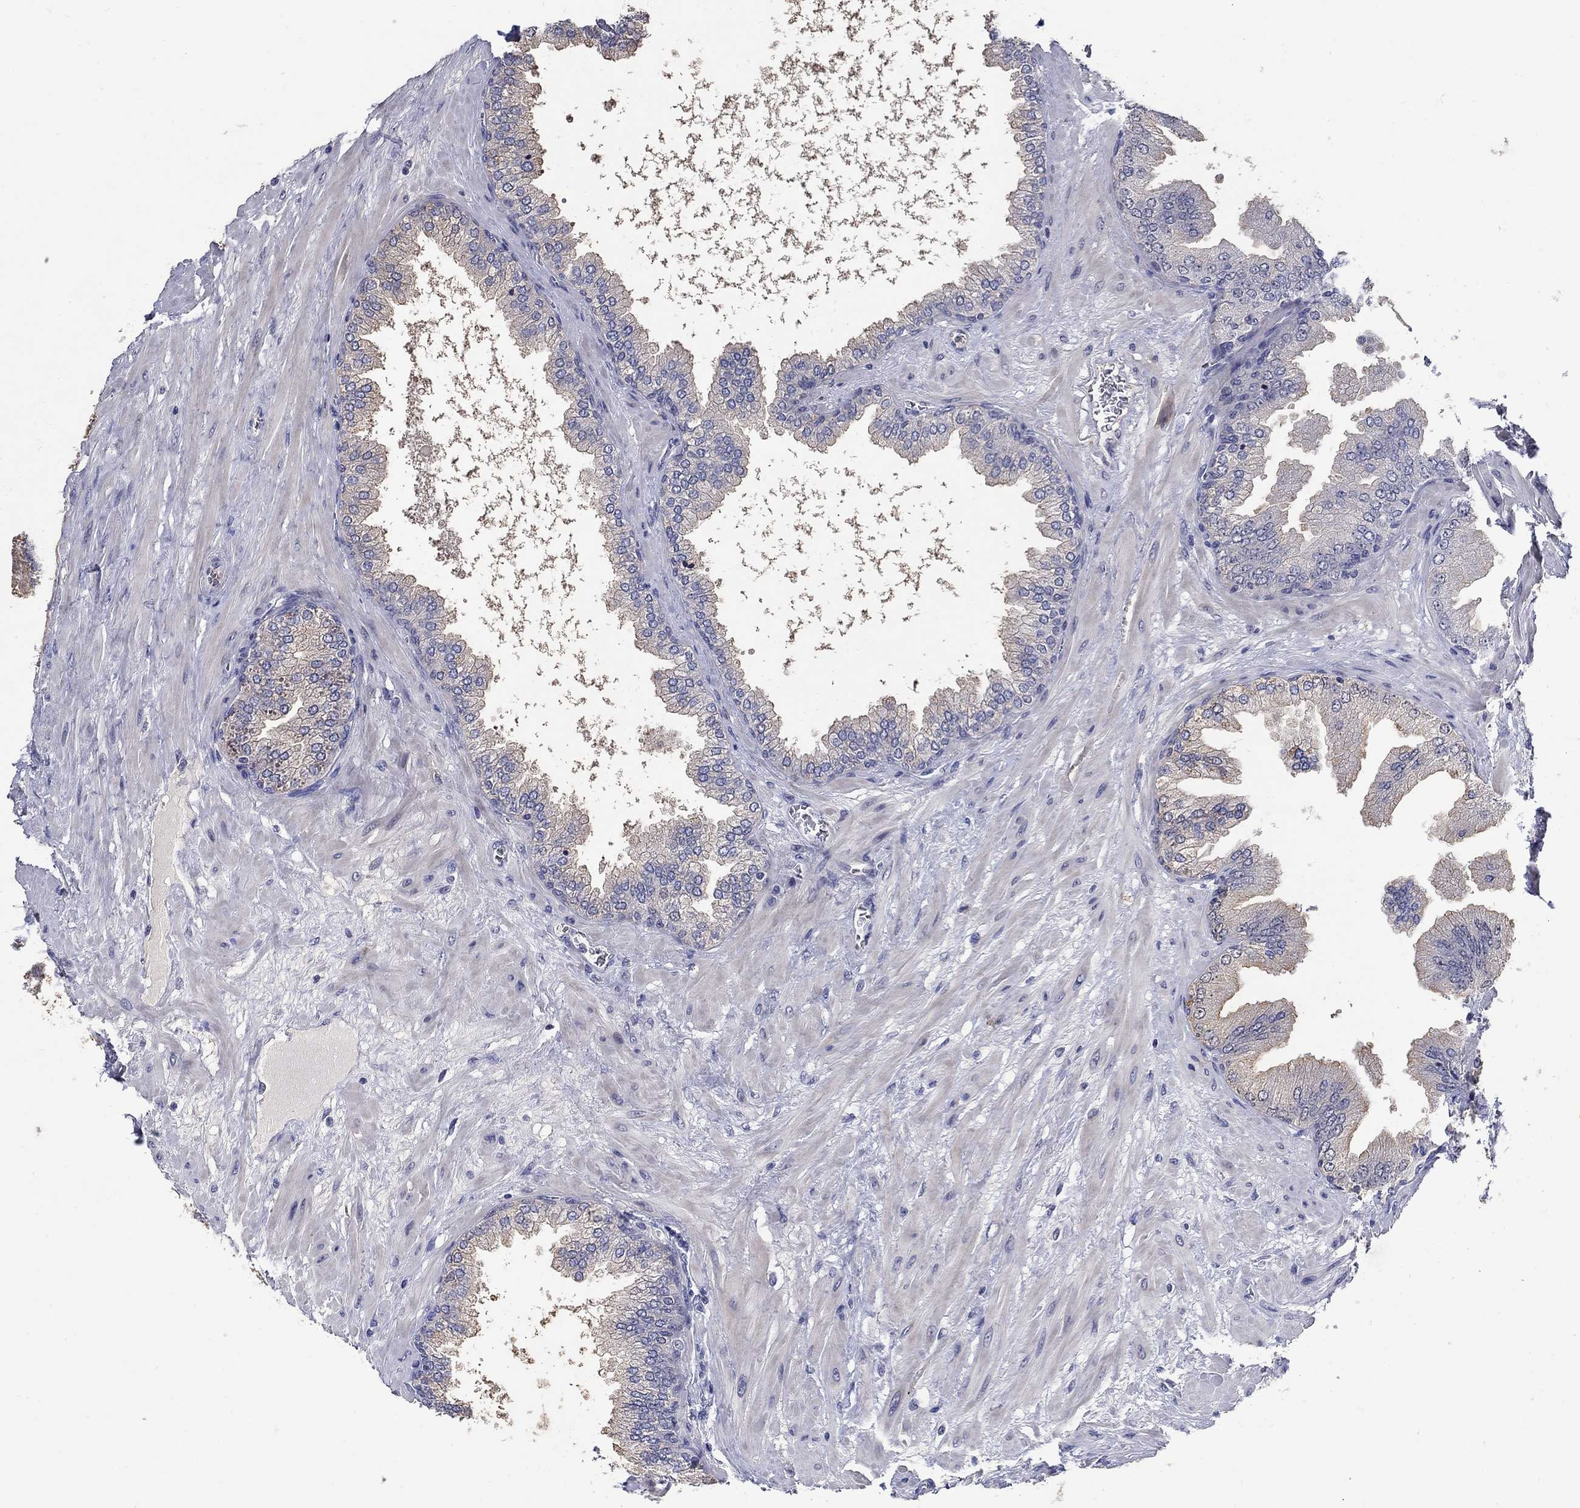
{"staining": {"intensity": "negative", "quantity": "none", "location": "none"}, "tissue": "prostate cancer", "cell_type": "Tumor cells", "image_type": "cancer", "snomed": [{"axis": "morphology", "description": "Adenocarcinoma, Low grade"}, {"axis": "topography", "description": "Prostate"}], "caption": "IHC image of neoplastic tissue: prostate cancer stained with DAB (3,3'-diaminobenzidine) shows no significant protein staining in tumor cells. (DAB (3,3'-diaminobenzidine) IHC visualized using brightfield microscopy, high magnification).", "gene": "CETN1", "patient": {"sex": "male", "age": 72}}